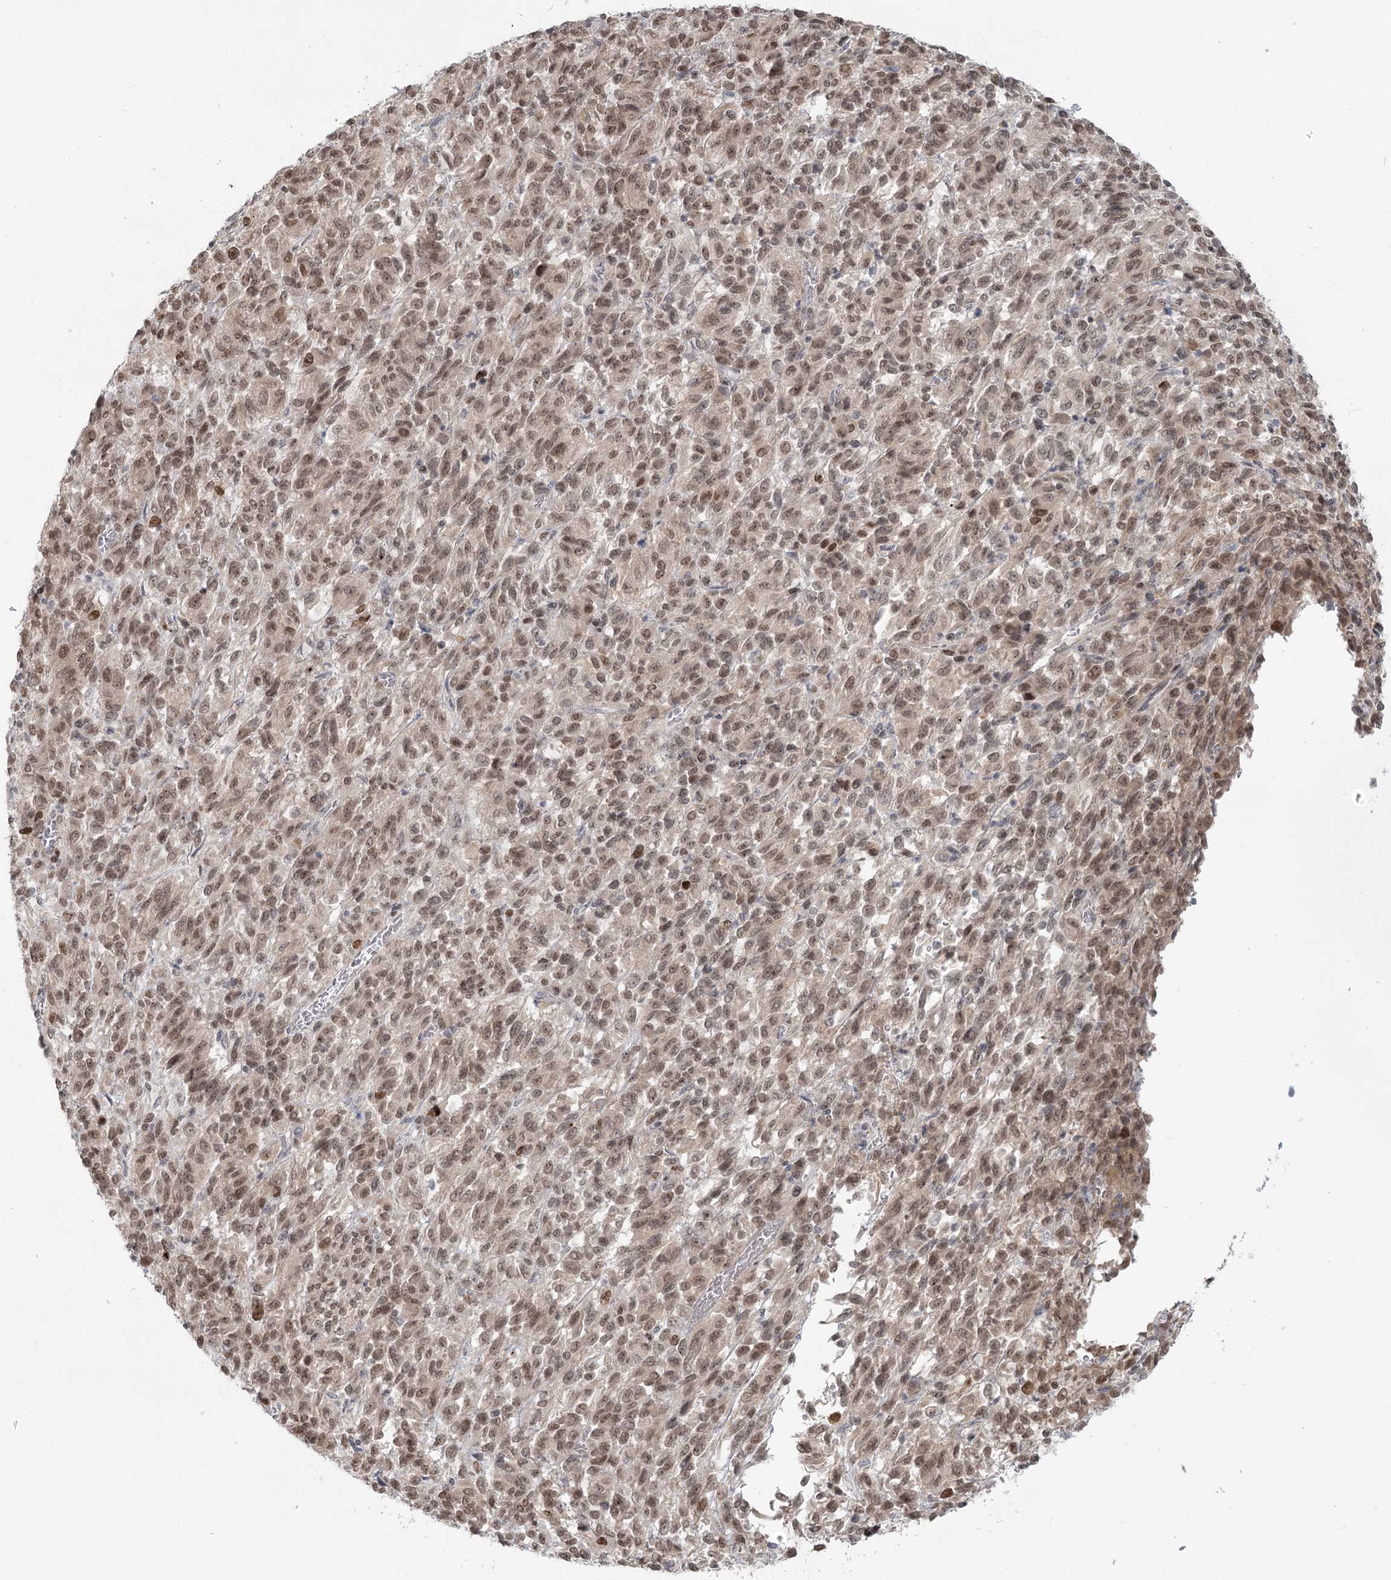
{"staining": {"intensity": "moderate", "quantity": ">75%", "location": "nuclear"}, "tissue": "melanoma", "cell_type": "Tumor cells", "image_type": "cancer", "snomed": [{"axis": "morphology", "description": "Malignant melanoma, Metastatic site"}, {"axis": "topography", "description": "Lung"}], "caption": "This image shows IHC staining of malignant melanoma (metastatic site), with medium moderate nuclear positivity in about >75% of tumor cells.", "gene": "R3HCC1L", "patient": {"sex": "male", "age": 64}}